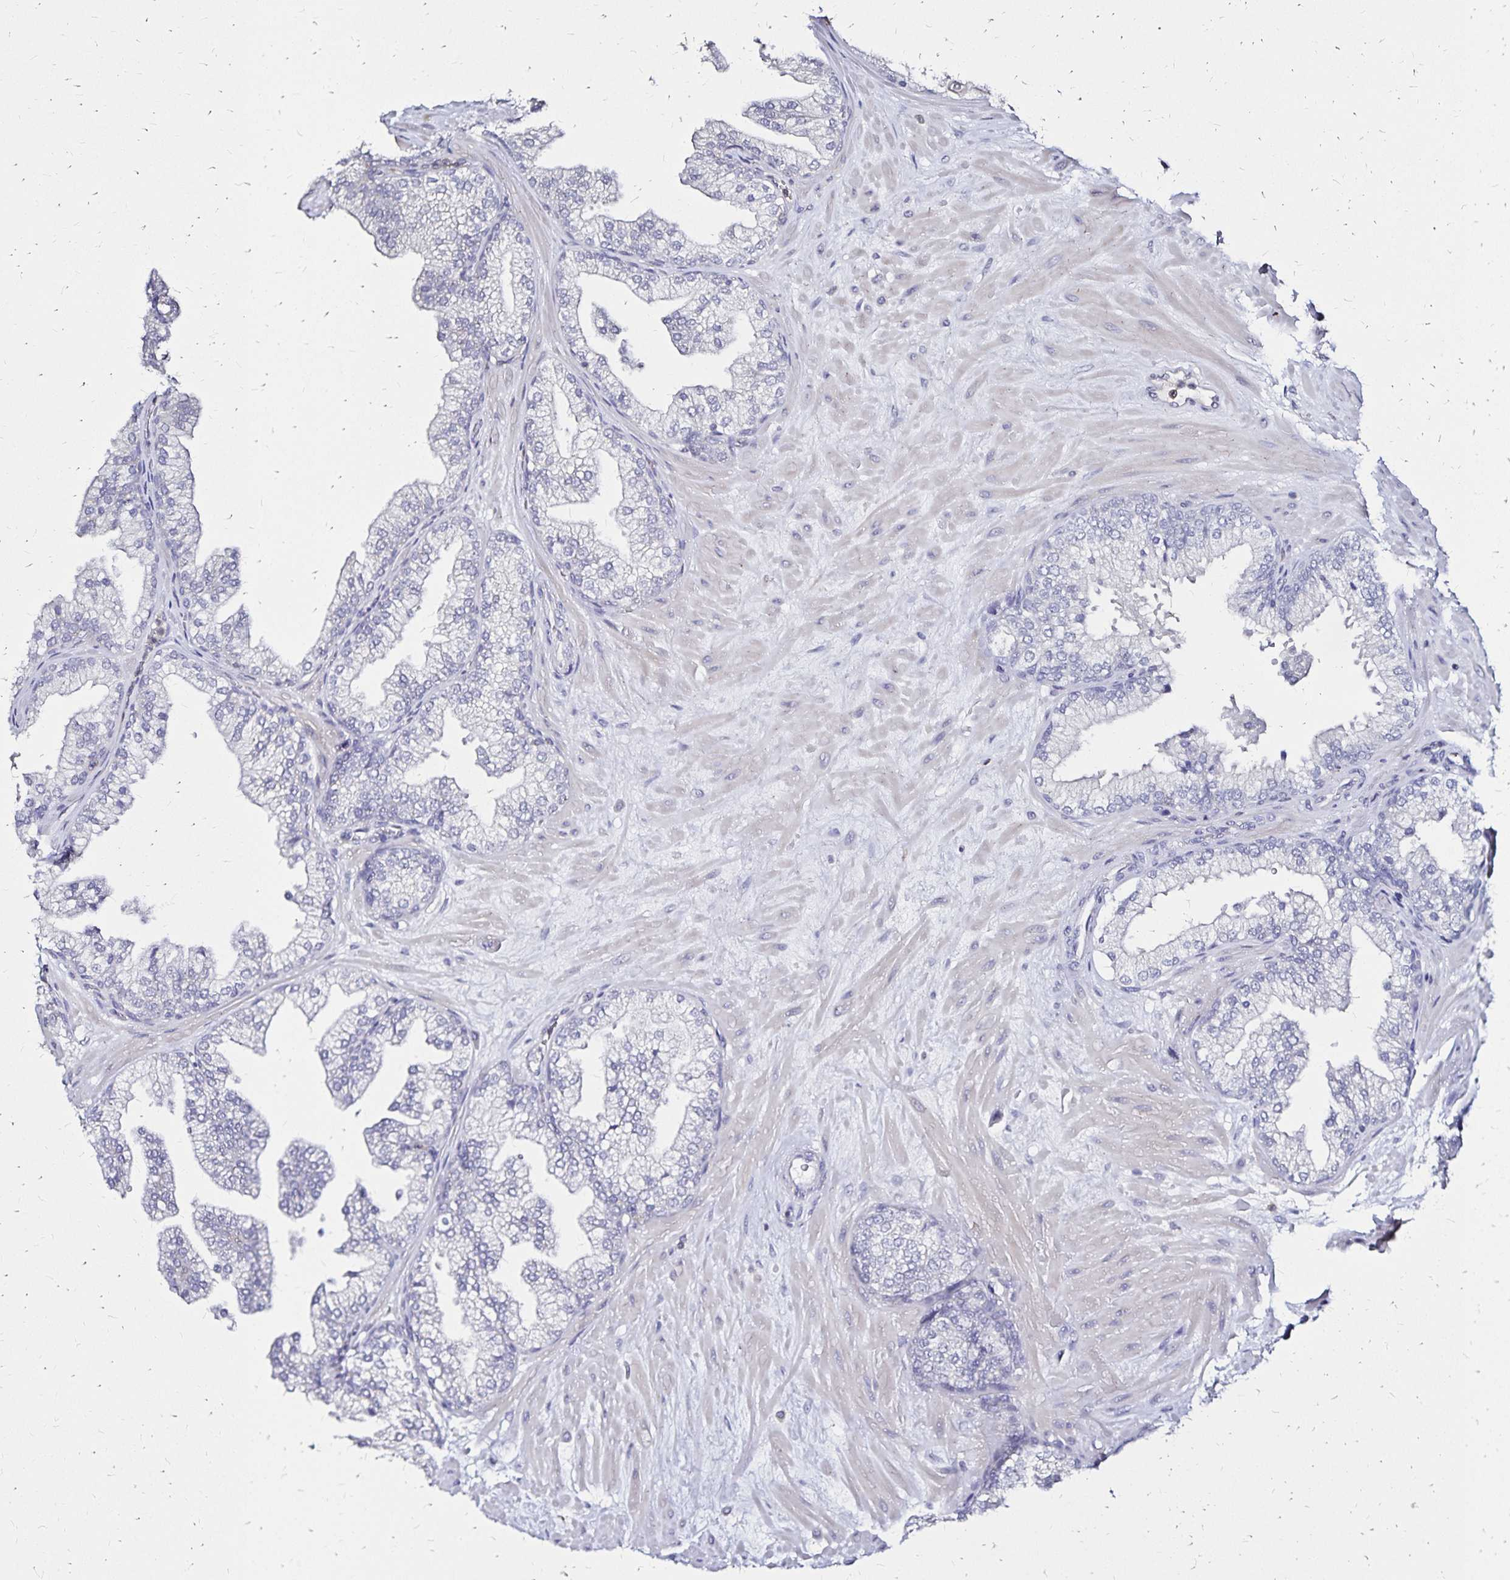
{"staining": {"intensity": "negative", "quantity": "none", "location": "none"}, "tissue": "prostate", "cell_type": "Glandular cells", "image_type": "normal", "snomed": [{"axis": "morphology", "description": "Normal tissue, NOS"}, {"axis": "topography", "description": "Prostate"}, {"axis": "topography", "description": "Peripheral nerve tissue"}], "caption": "Prostate was stained to show a protein in brown. There is no significant staining in glandular cells. (DAB immunohistochemistry visualized using brightfield microscopy, high magnification).", "gene": "SLC5A1", "patient": {"sex": "male", "age": 61}}